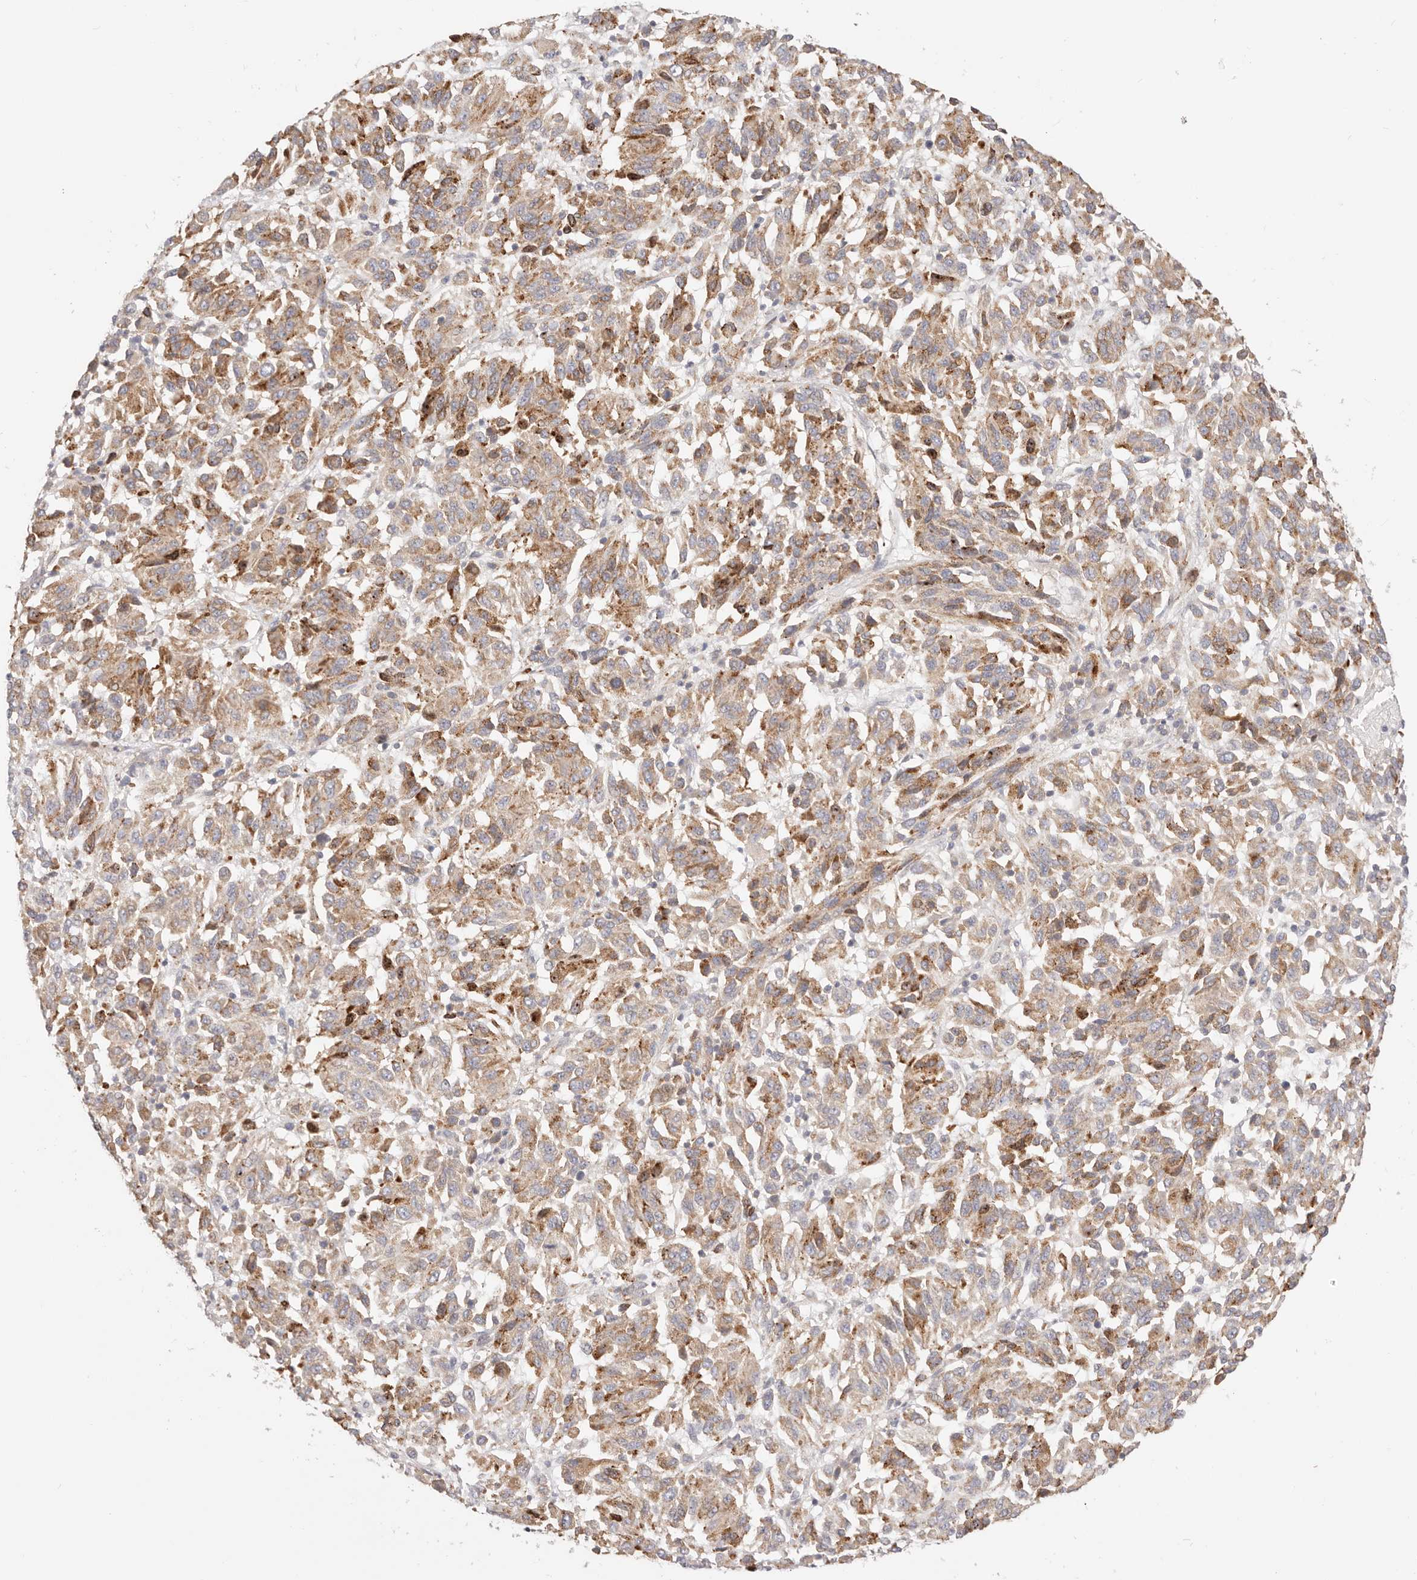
{"staining": {"intensity": "weak", "quantity": ">75%", "location": "cytoplasmic/membranous"}, "tissue": "melanoma", "cell_type": "Tumor cells", "image_type": "cancer", "snomed": [{"axis": "morphology", "description": "Malignant melanoma, NOS"}, {"axis": "topography", "description": "Skin"}], "caption": "Protein staining reveals weak cytoplasmic/membranous positivity in approximately >75% of tumor cells in melanoma.", "gene": "KCMF1", "patient": {"sex": "female", "age": 82}}